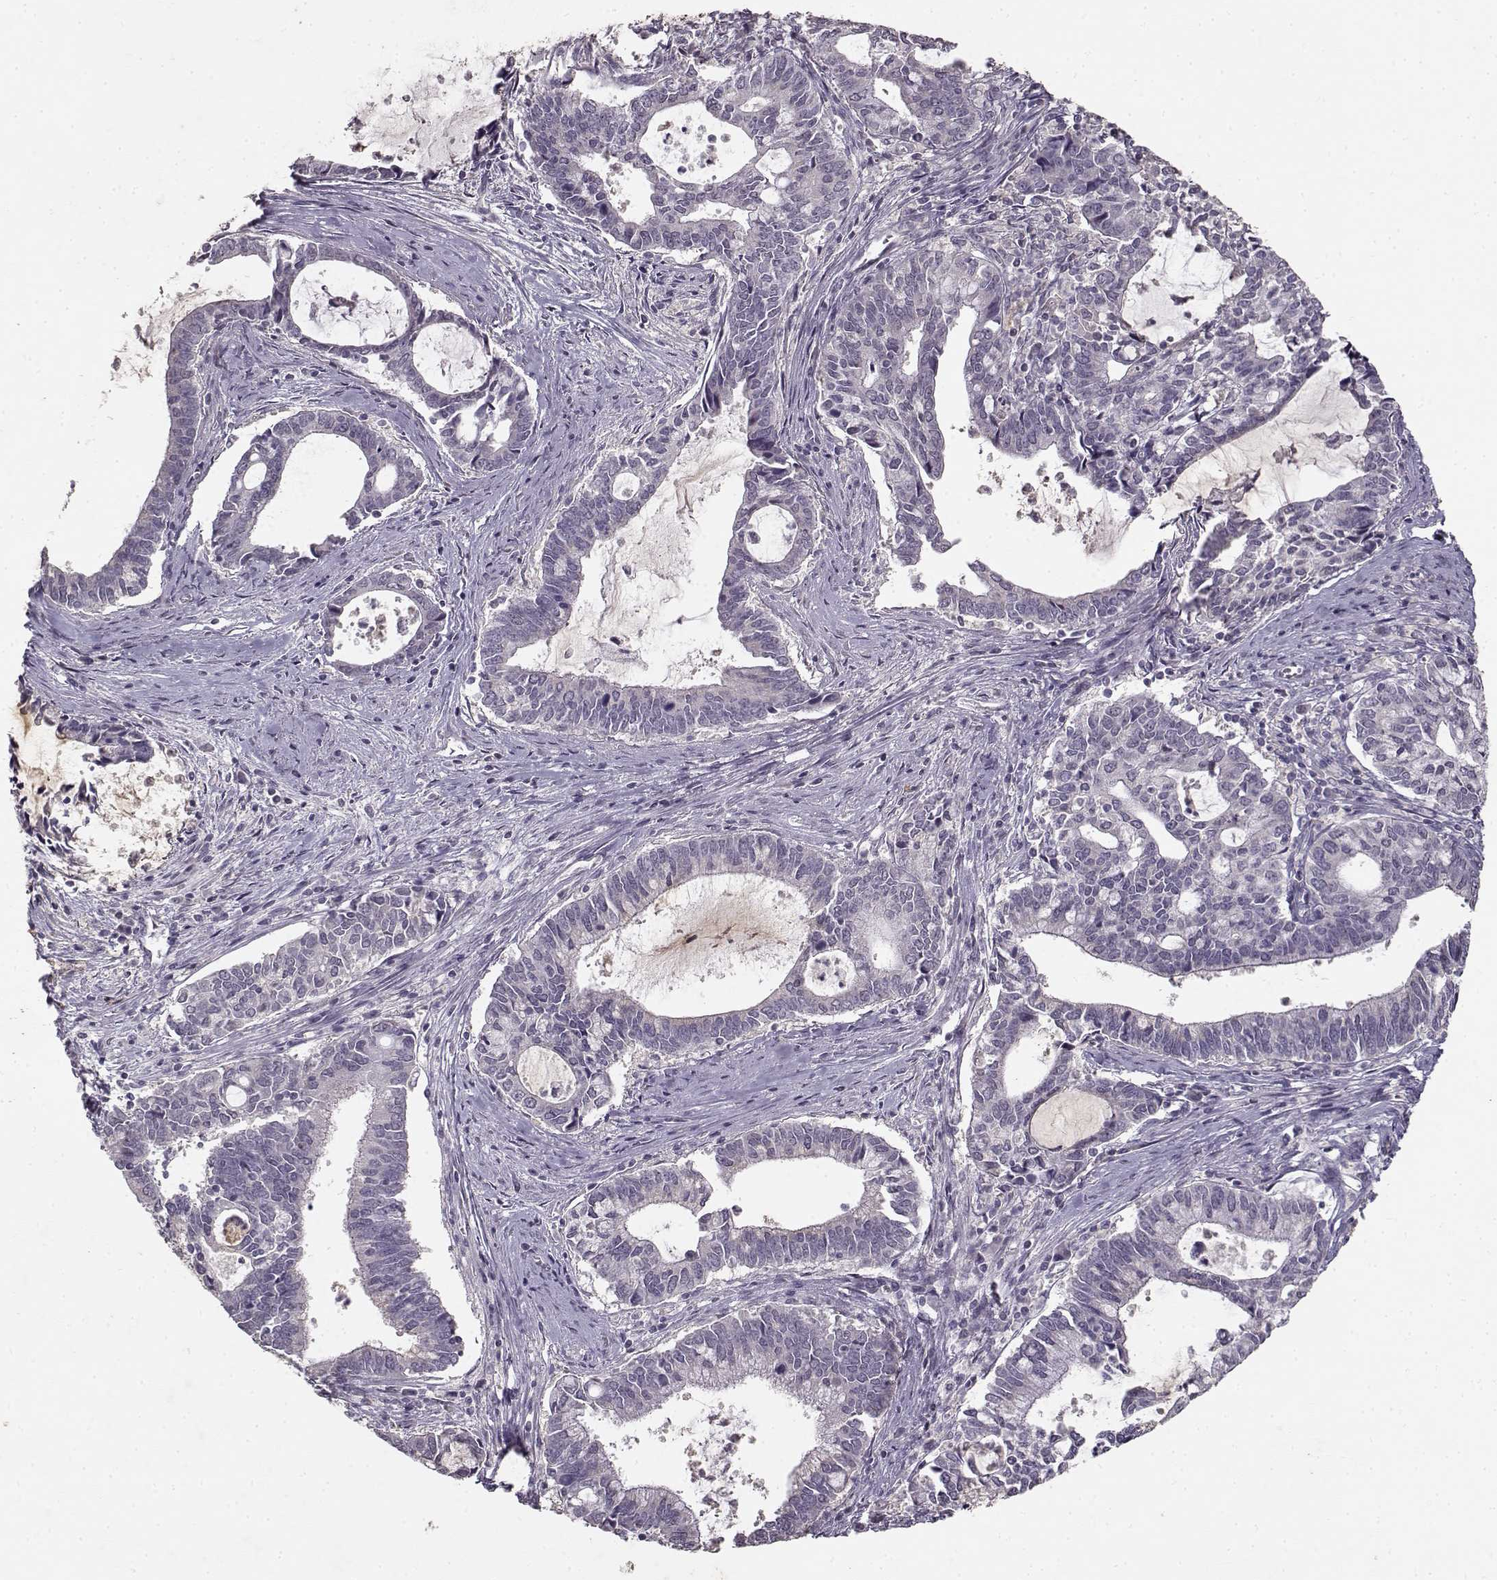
{"staining": {"intensity": "negative", "quantity": "none", "location": "none"}, "tissue": "cervical cancer", "cell_type": "Tumor cells", "image_type": "cancer", "snomed": [{"axis": "morphology", "description": "Adenocarcinoma, NOS"}, {"axis": "topography", "description": "Cervix"}], "caption": "The photomicrograph demonstrates no significant positivity in tumor cells of cervical cancer.", "gene": "UROC1", "patient": {"sex": "female", "age": 42}}